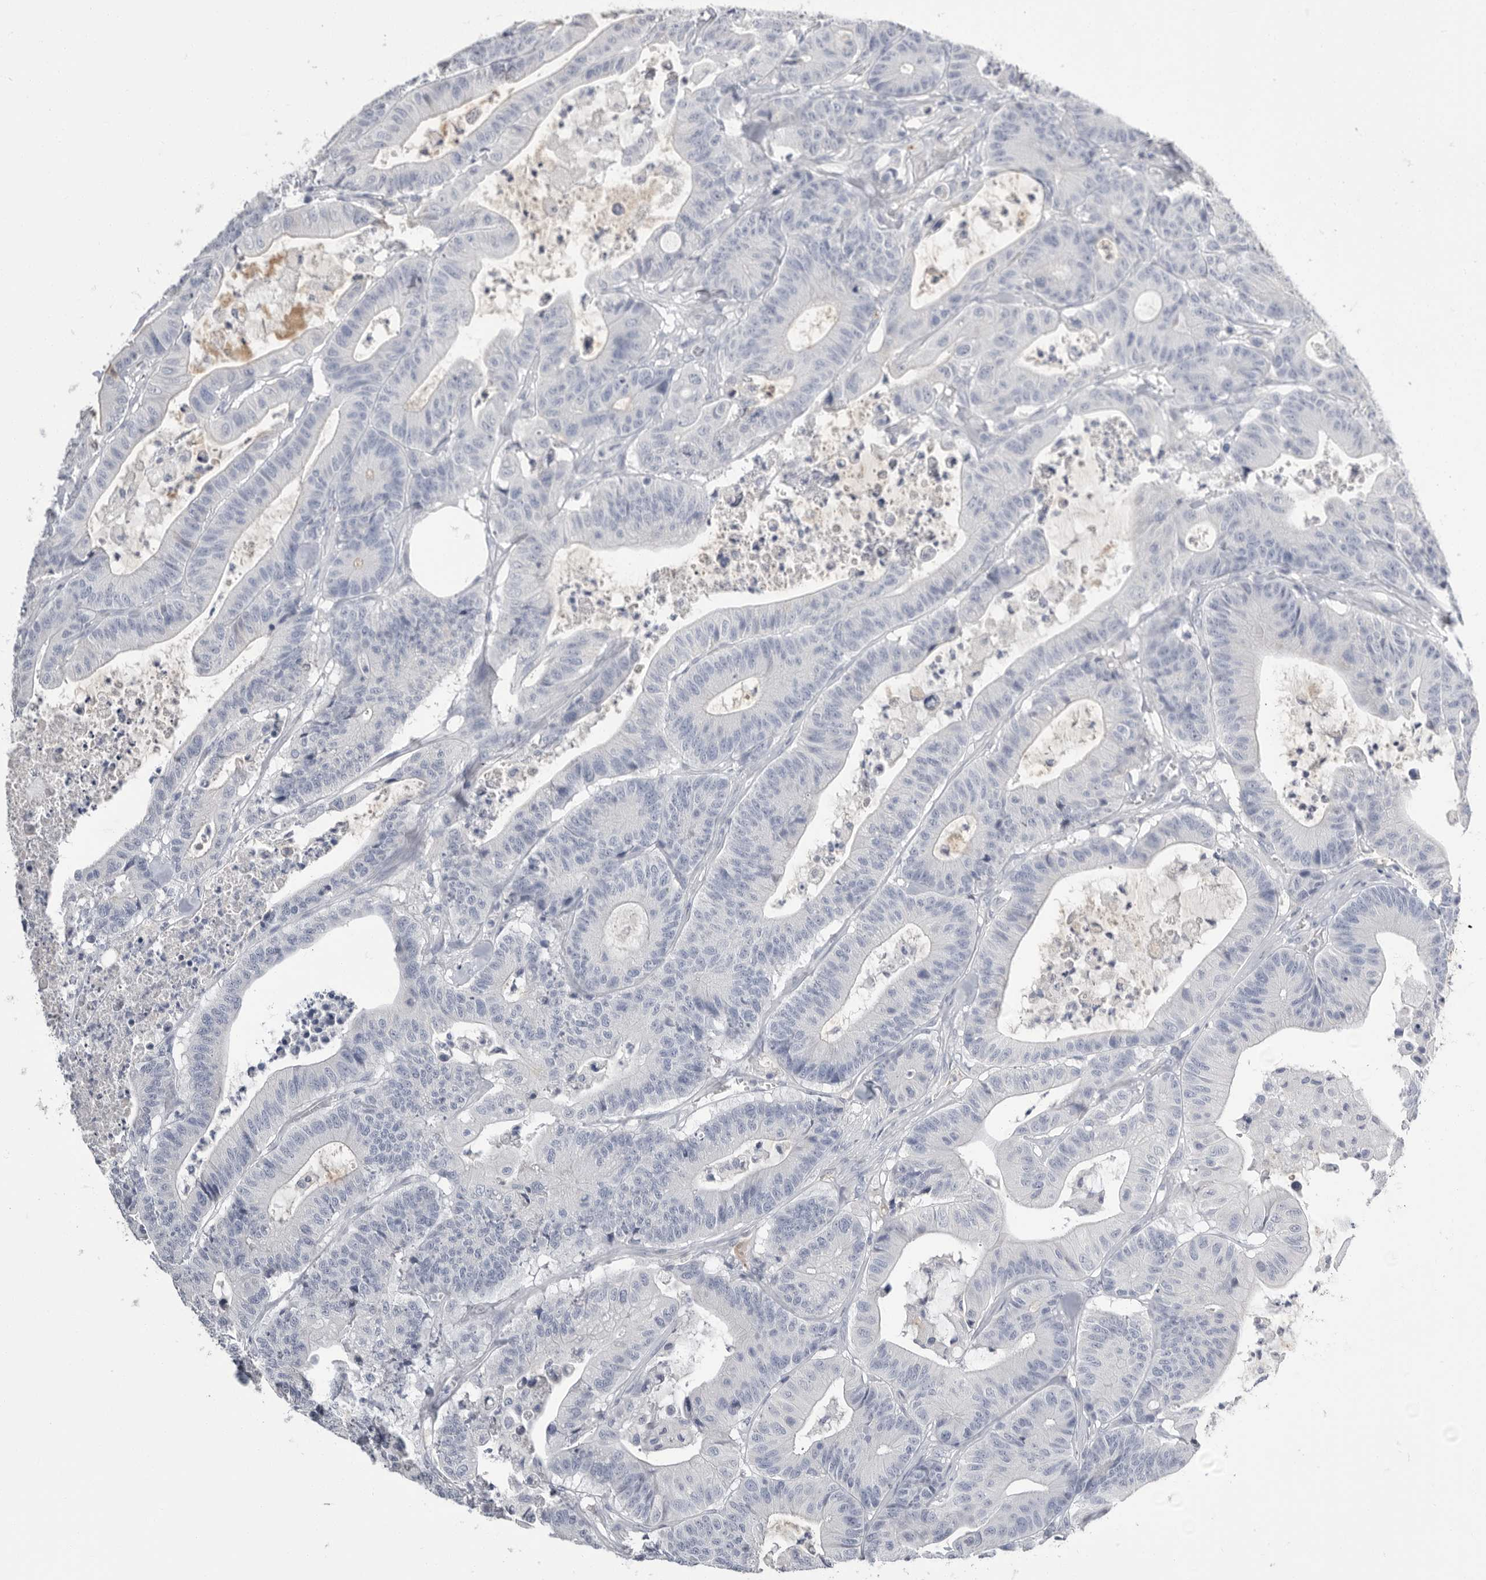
{"staining": {"intensity": "negative", "quantity": "none", "location": "none"}, "tissue": "colorectal cancer", "cell_type": "Tumor cells", "image_type": "cancer", "snomed": [{"axis": "morphology", "description": "Adenocarcinoma, NOS"}, {"axis": "topography", "description": "Colon"}], "caption": "Immunohistochemistry (IHC) histopathology image of colorectal cancer stained for a protein (brown), which reveals no positivity in tumor cells. (Stains: DAB (3,3'-diaminobenzidine) immunohistochemistry (IHC) with hematoxylin counter stain, Microscopy: brightfield microscopy at high magnification).", "gene": "APOA2", "patient": {"sex": "female", "age": 84}}